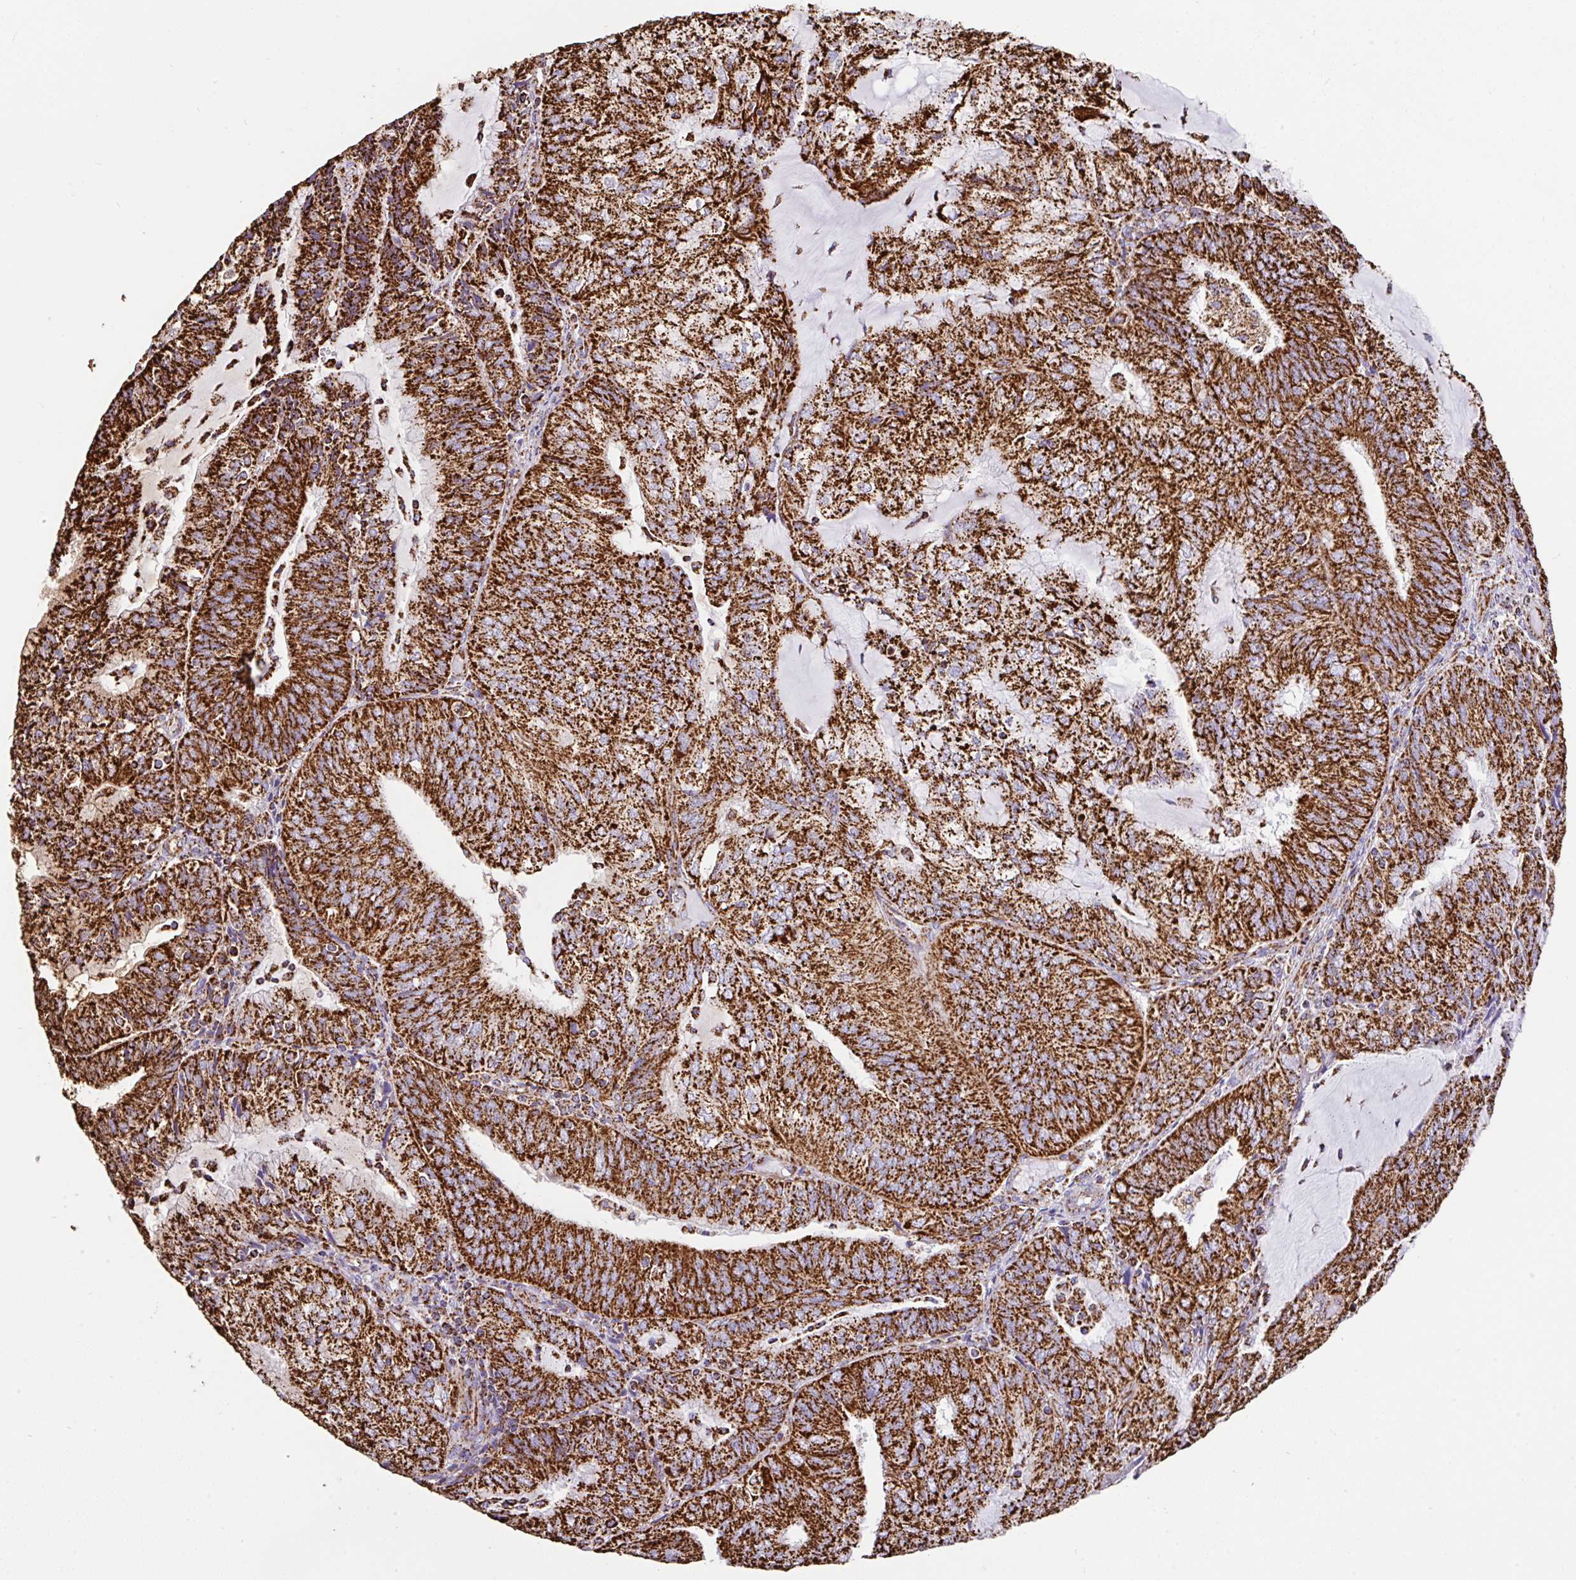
{"staining": {"intensity": "strong", "quantity": ">75%", "location": "cytoplasmic/membranous"}, "tissue": "endometrial cancer", "cell_type": "Tumor cells", "image_type": "cancer", "snomed": [{"axis": "morphology", "description": "Adenocarcinoma, NOS"}, {"axis": "topography", "description": "Endometrium"}], "caption": "Immunohistochemistry micrograph of human endometrial cancer (adenocarcinoma) stained for a protein (brown), which demonstrates high levels of strong cytoplasmic/membranous expression in about >75% of tumor cells.", "gene": "ANKRD33B", "patient": {"sex": "female", "age": 81}}